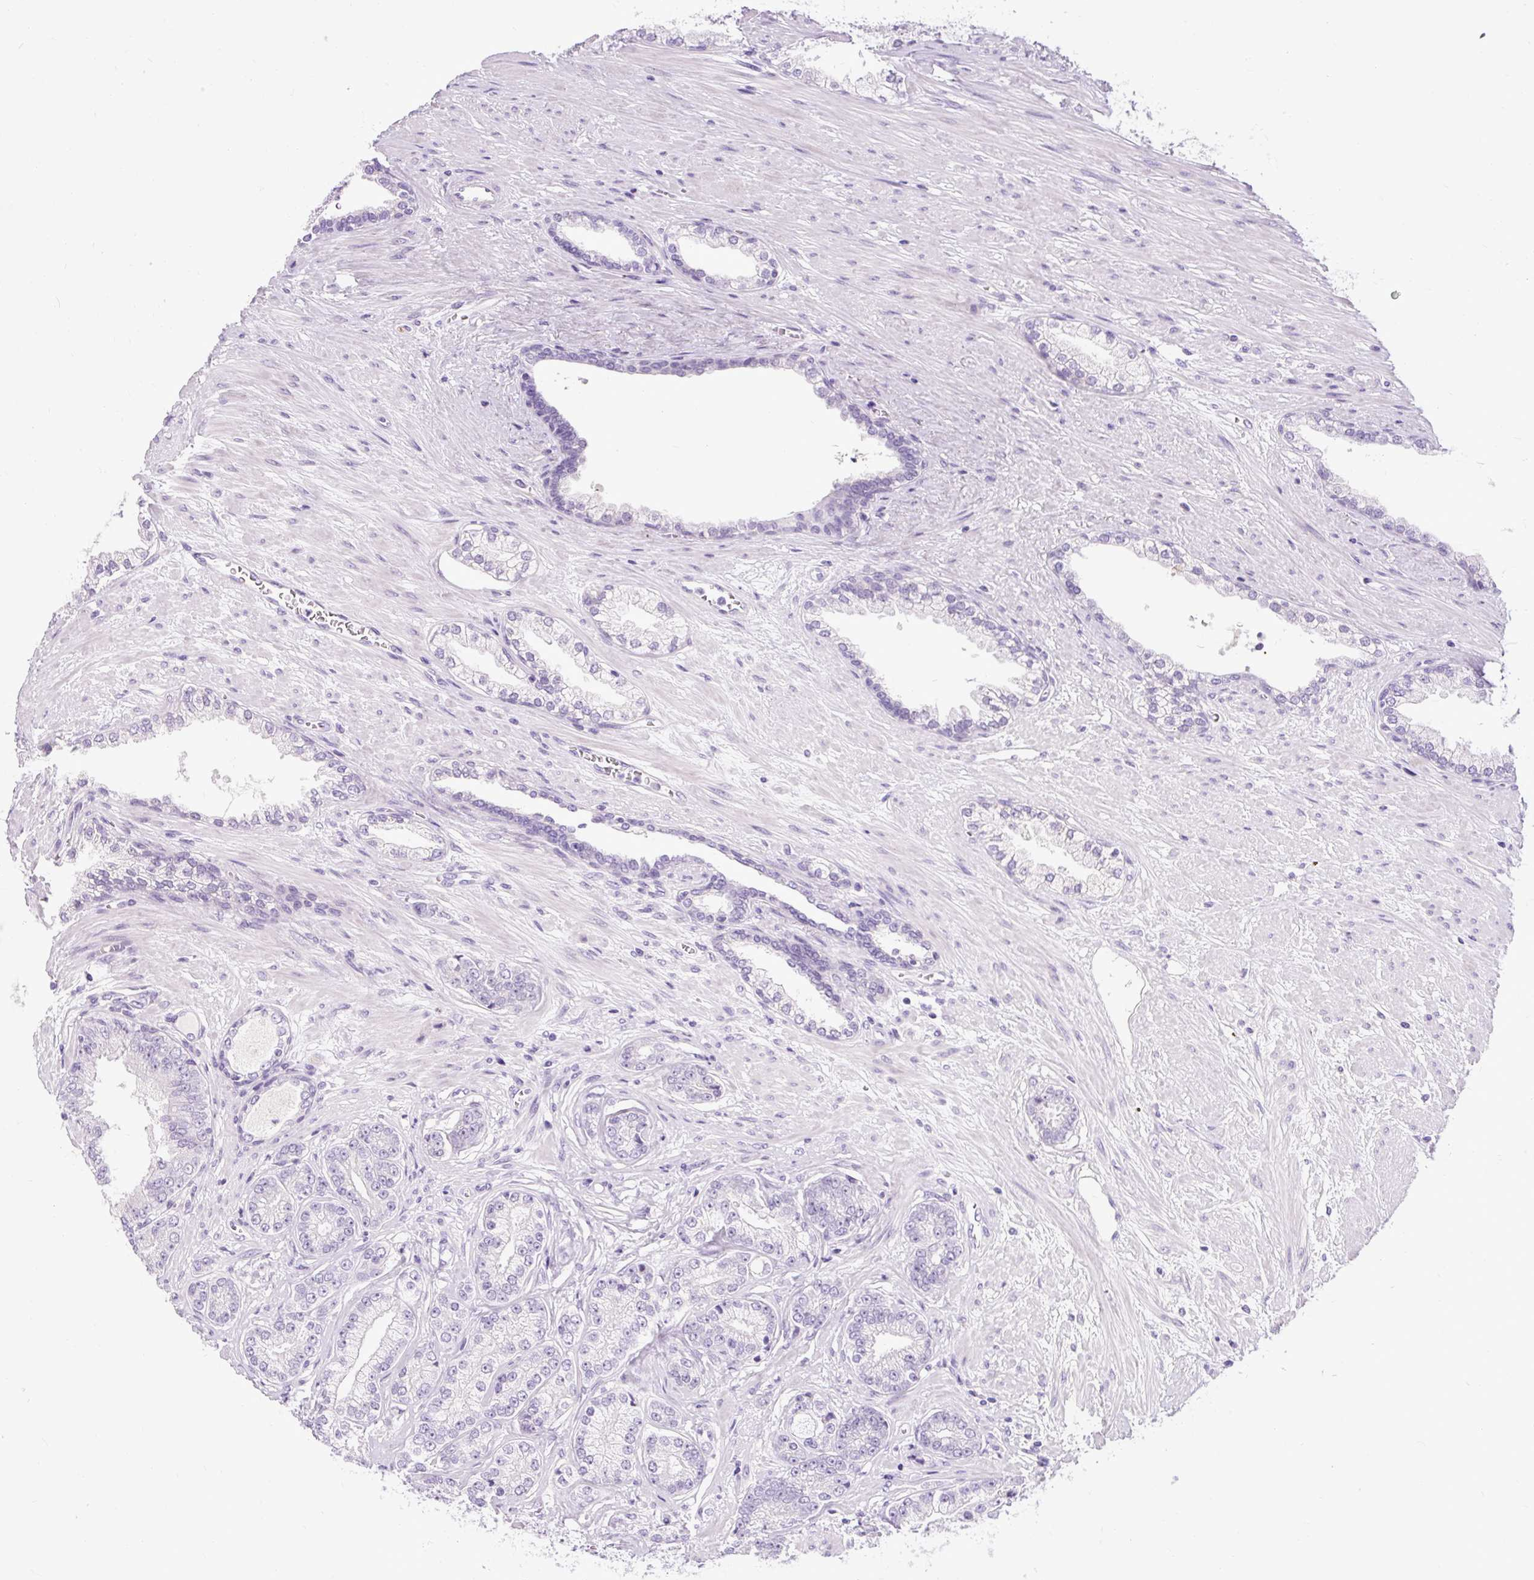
{"staining": {"intensity": "negative", "quantity": "none", "location": "none"}, "tissue": "prostate cancer", "cell_type": "Tumor cells", "image_type": "cancer", "snomed": [{"axis": "morphology", "description": "Adenocarcinoma, Low grade"}, {"axis": "topography", "description": "Prostate"}], "caption": "This micrograph is of prostate cancer (adenocarcinoma (low-grade)) stained with immunohistochemistry (IHC) to label a protein in brown with the nuclei are counter-stained blue. There is no staining in tumor cells. Nuclei are stained in blue.", "gene": "FABP7", "patient": {"sex": "male", "age": 61}}